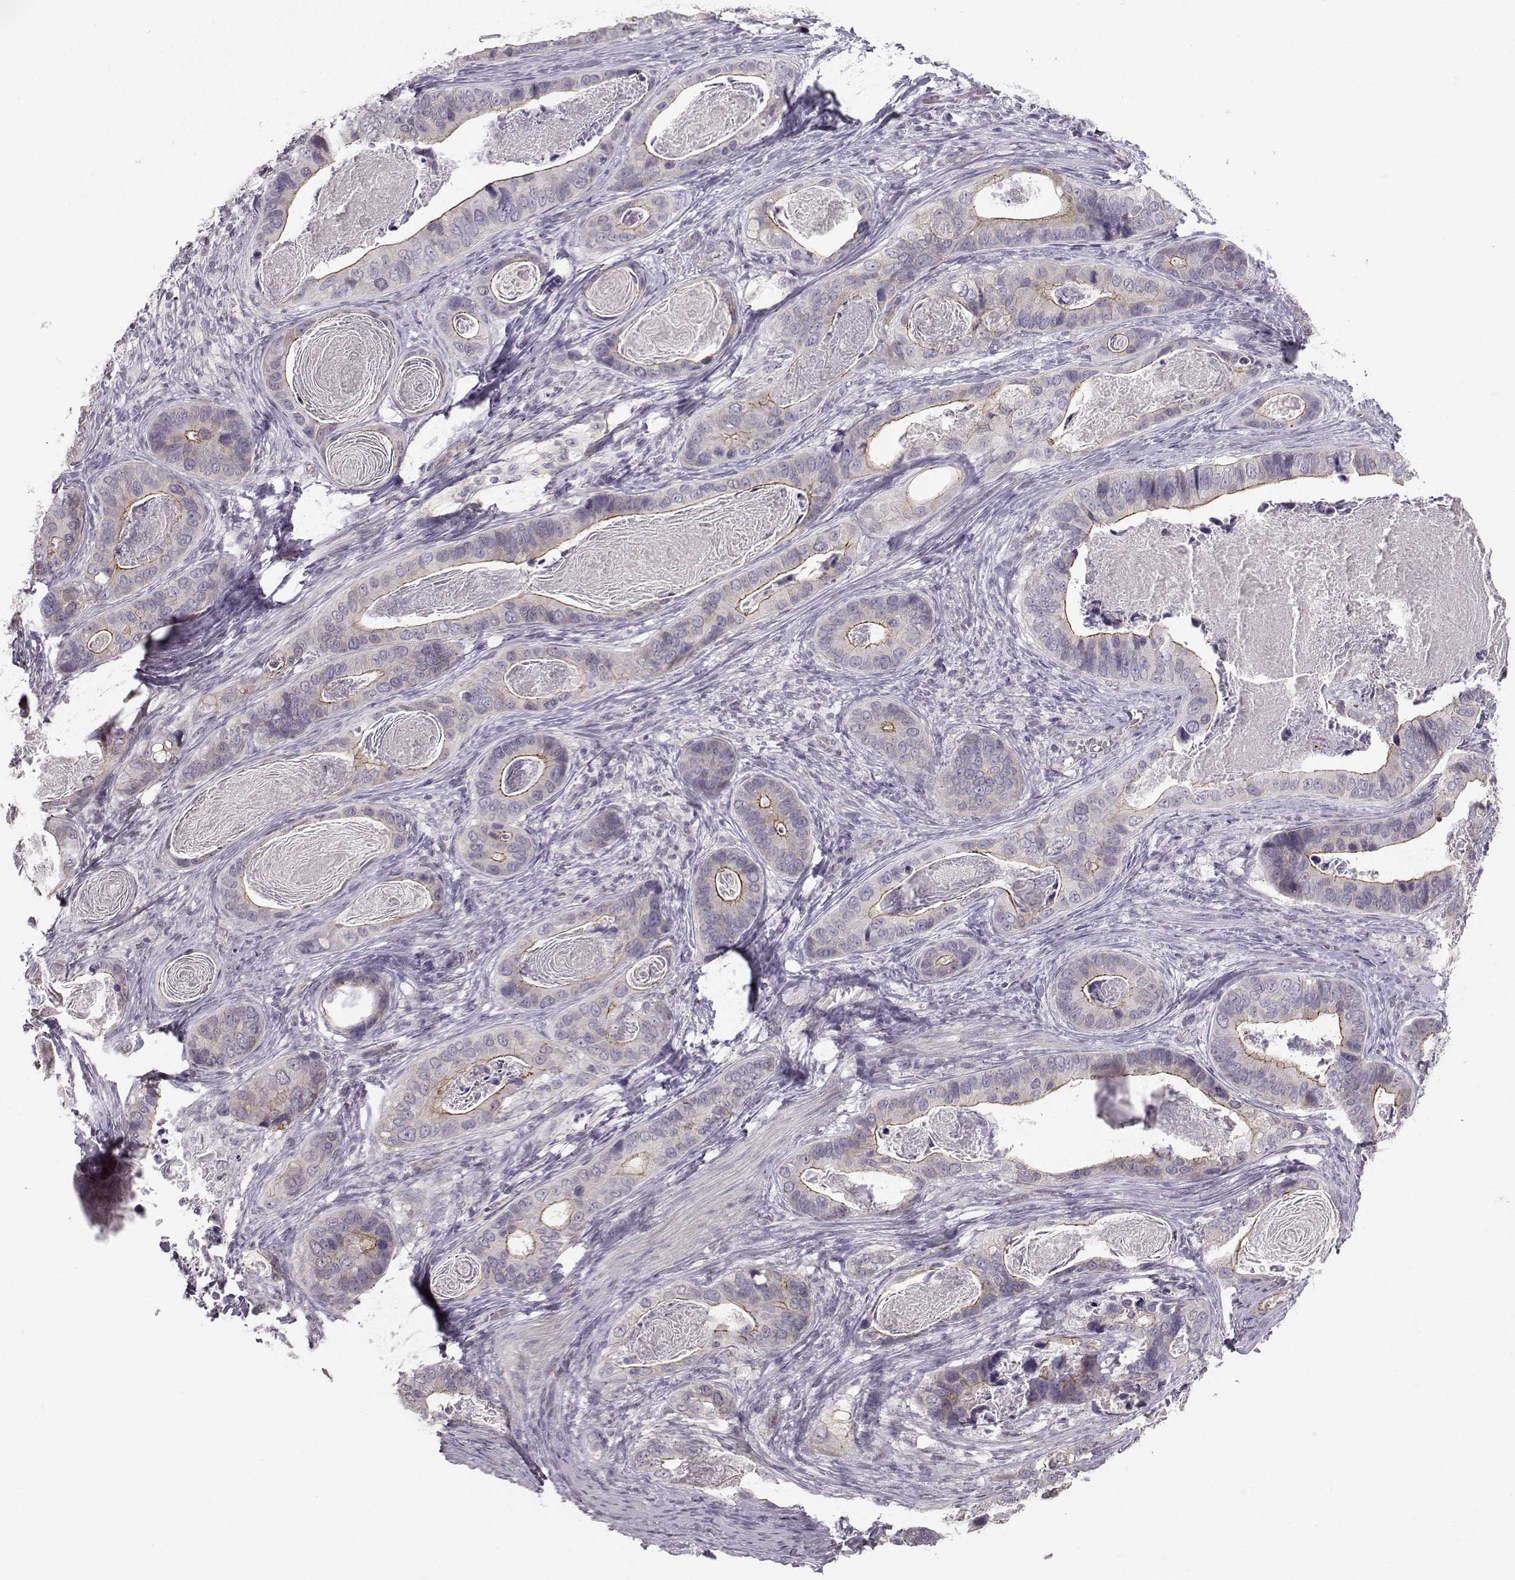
{"staining": {"intensity": "moderate", "quantity": "<25%", "location": "cytoplasmic/membranous"}, "tissue": "stomach cancer", "cell_type": "Tumor cells", "image_type": "cancer", "snomed": [{"axis": "morphology", "description": "Adenocarcinoma, NOS"}, {"axis": "topography", "description": "Stomach"}], "caption": "Immunohistochemistry (IHC) photomicrograph of adenocarcinoma (stomach) stained for a protein (brown), which exhibits low levels of moderate cytoplasmic/membranous positivity in approximately <25% of tumor cells.", "gene": "MAST1", "patient": {"sex": "male", "age": 84}}